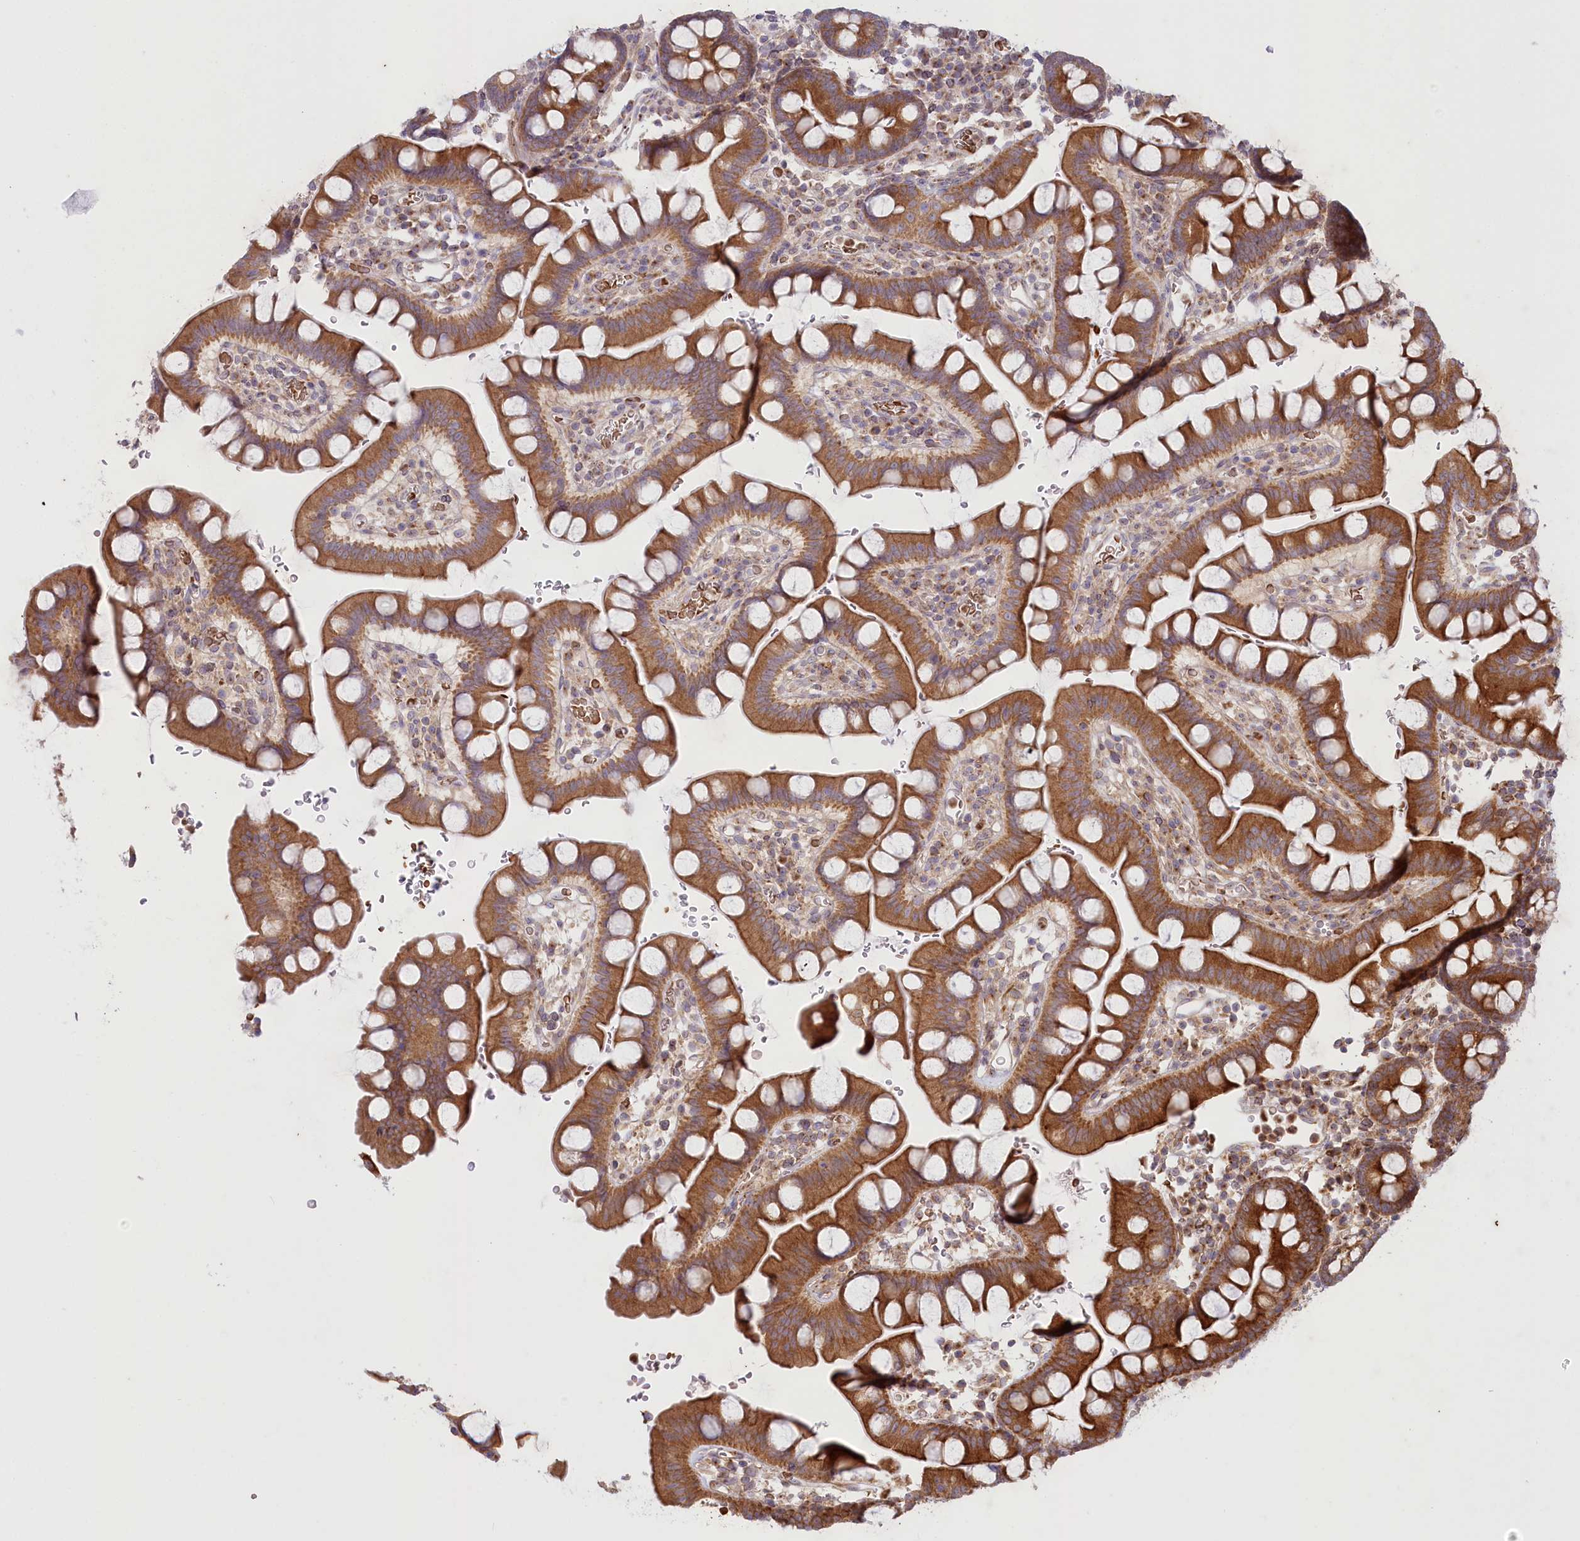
{"staining": {"intensity": "moderate", "quantity": "25%-75%", "location": "cytoplasmic/membranous"}, "tissue": "small intestine", "cell_type": "Glandular cells", "image_type": "normal", "snomed": [{"axis": "morphology", "description": "Normal tissue, NOS"}, {"axis": "topography", "description": "Stomach, upper"}, {"axis": "topography", "description": "Stomach, lower"}, {"axis": "topography", "description": "Small intestine"}], "caption": "Immunohistochemical staining of unremarkable small intestine exhibits 25%-75% levels of moderate cytoplasmic/membranous protein staining in approximately 25%-75% of glandular cells.", "gene": "COMMD3", "patient": {"sex": "male", "age": 68}}